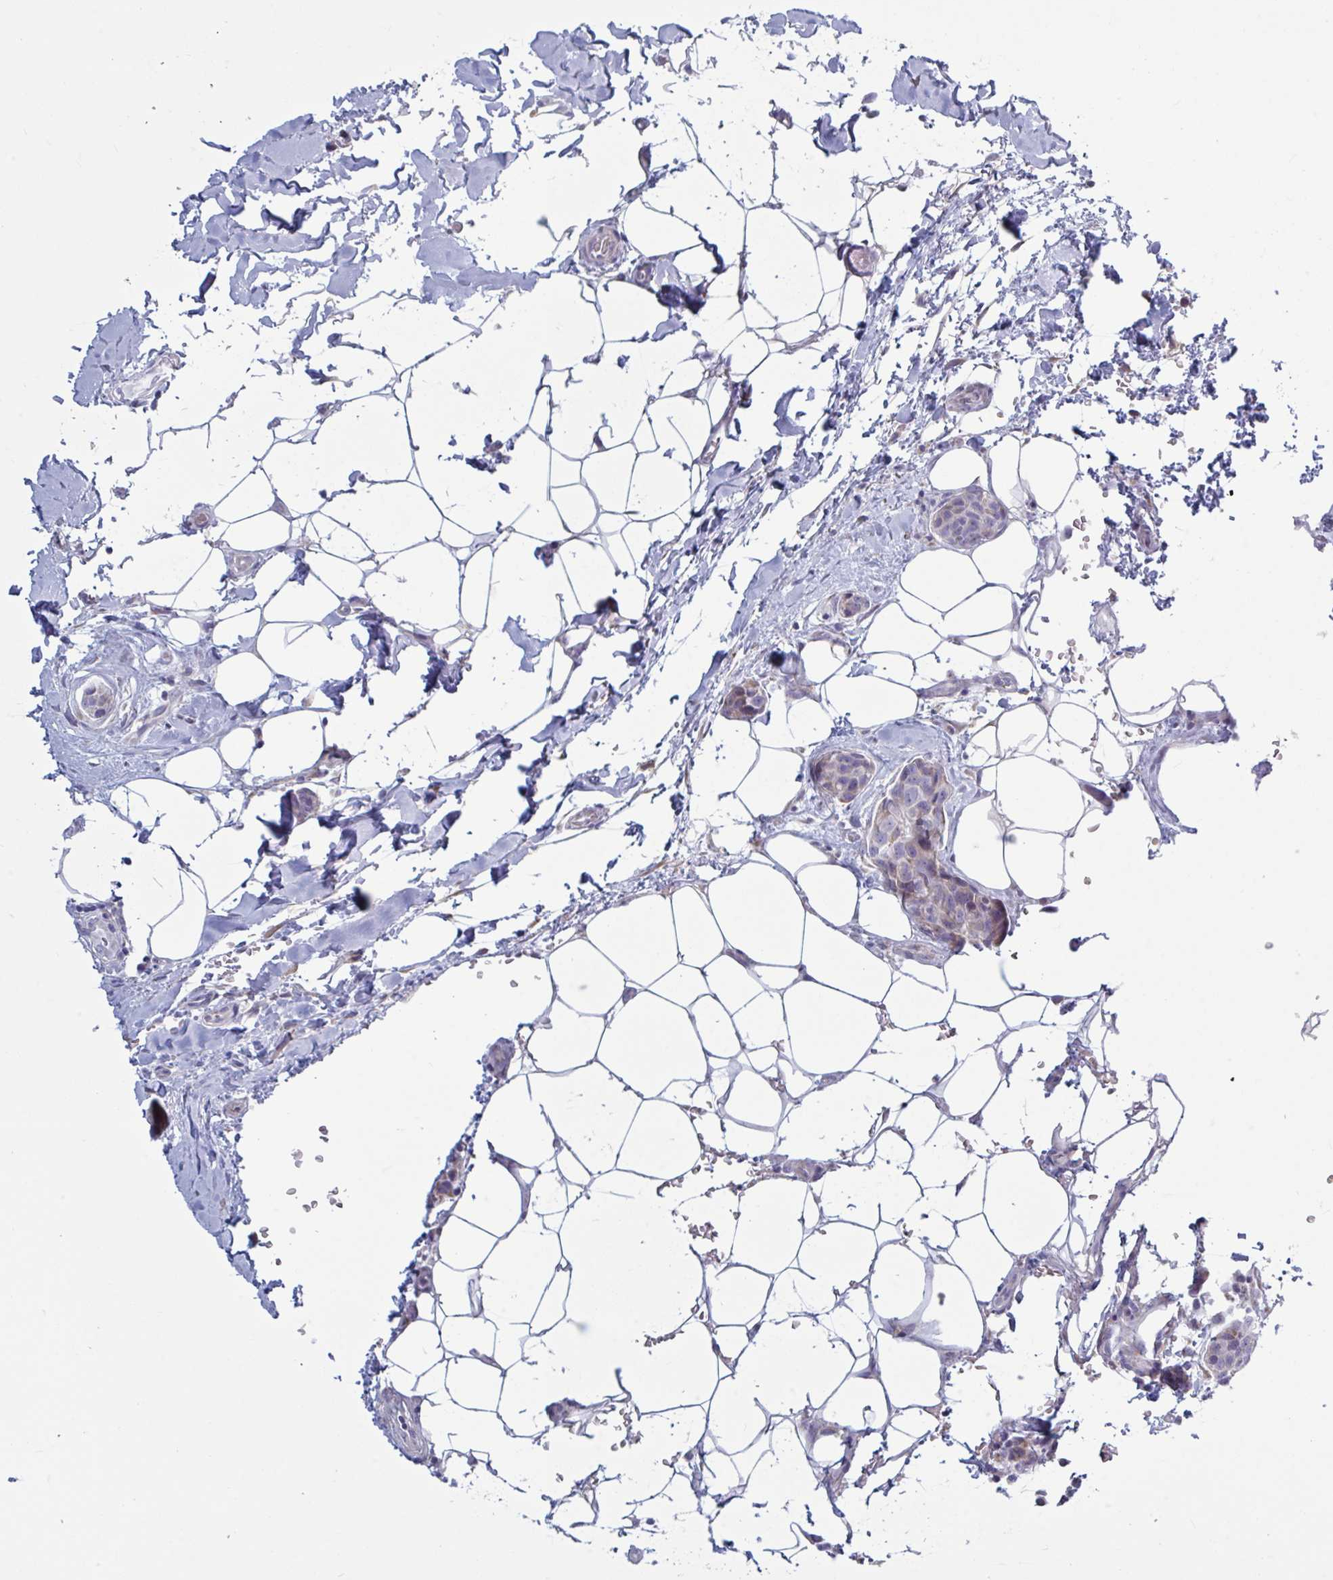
{"staining": {"intensity": "negative", "quantity": "none", "location": "none"}, "tissue": "breast cancer", "cell_type": "Tumor cells", "image_type": "cancer", "snomed": [{"axis": "morphology", "description": "Duct carcinoma"}, {"axis": "topography", "description": "Breast"}, {"axis": "topography", "description": "Lymph node"}], "caption": "An IHC histopathology image of breast cancer is shown. There is no staining in tumor cells of breast cancer.", "gene": "ATG9A", "patient": {"sex": "female", "age": 80}}